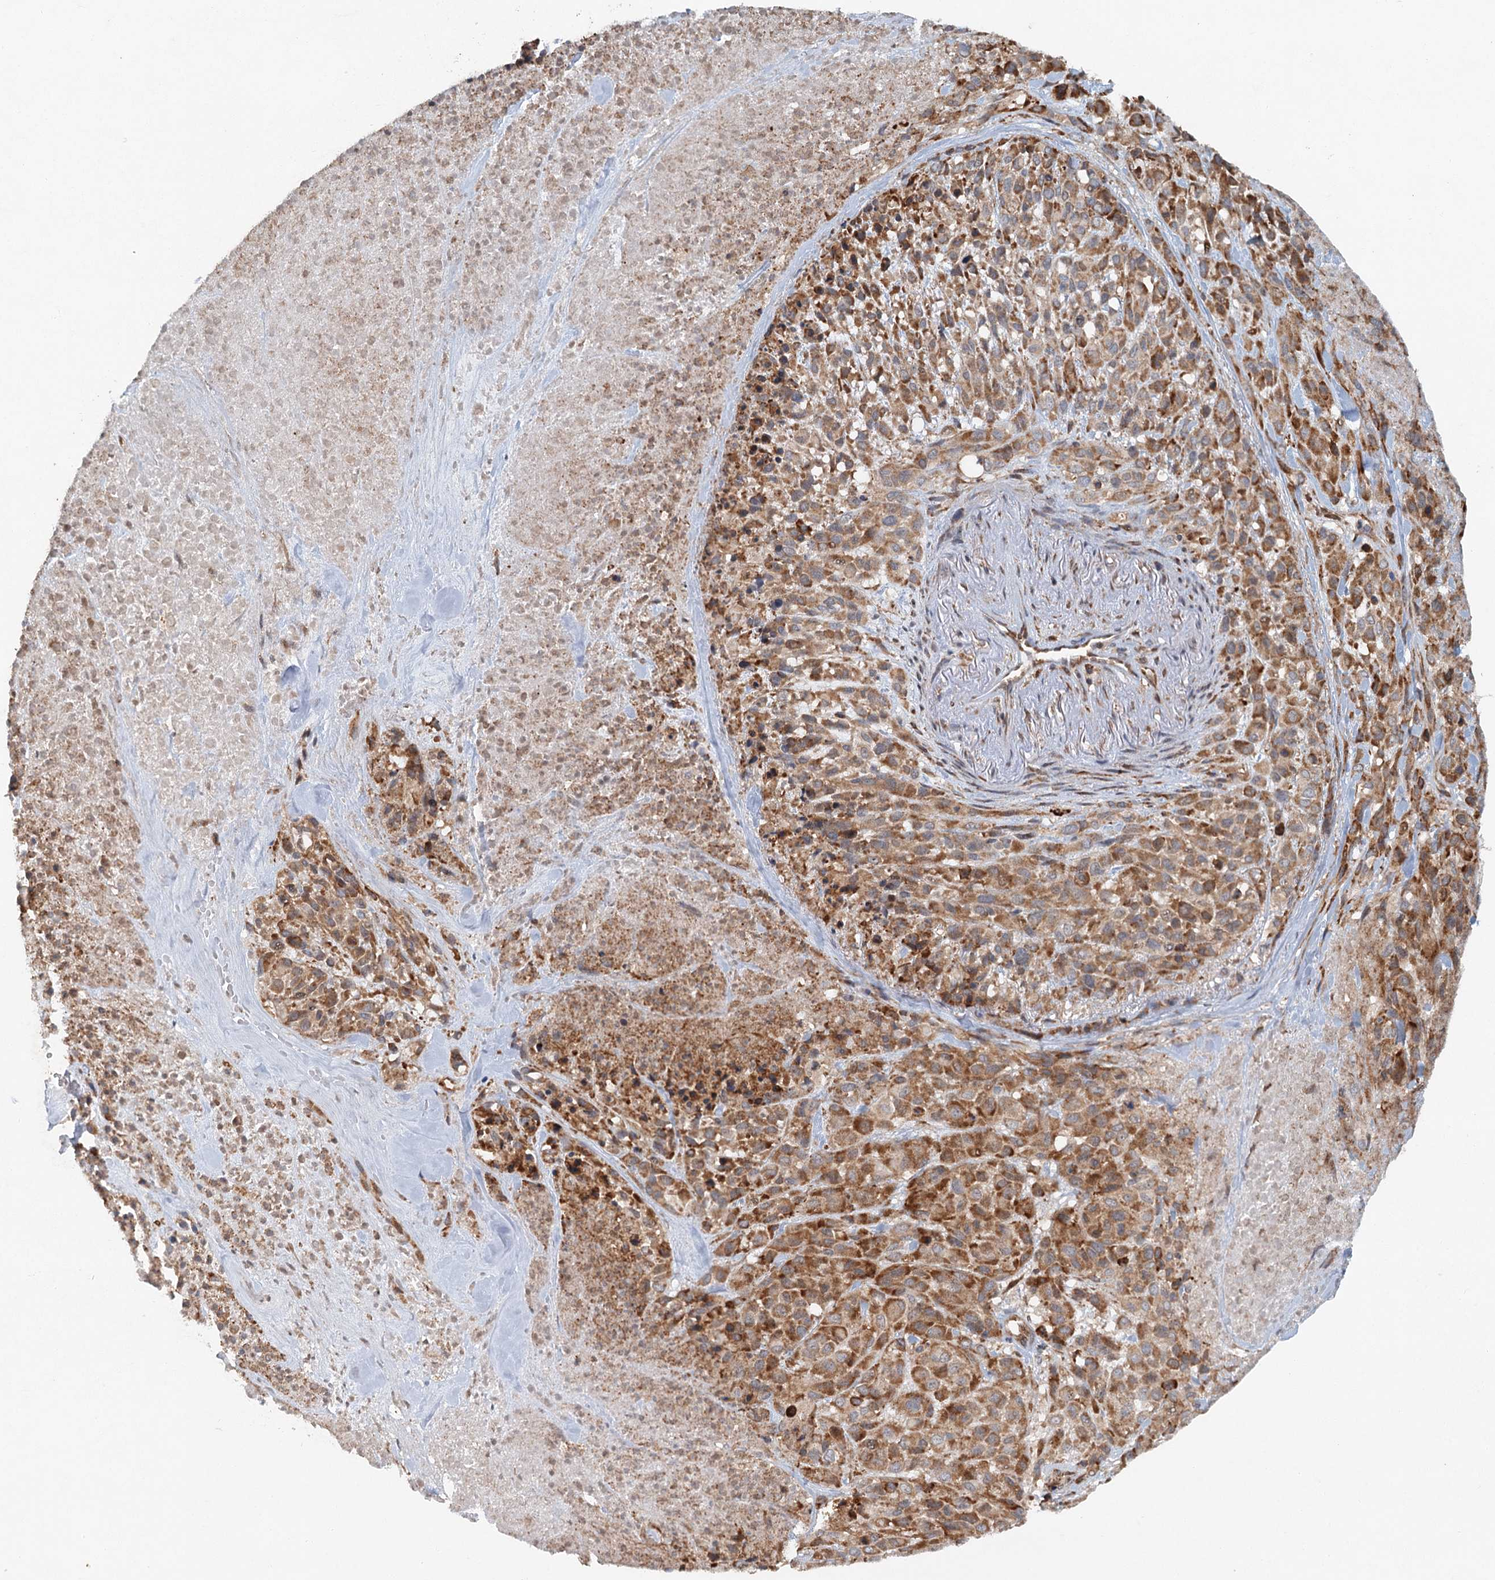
{"staining": {"intensity": "moderate", "quantity": ">75%", "location": "cytoplasmic/membranous"}, "tissue": "melanoma", "cell_type": "Tumor cells", "image_type": "cancer", "snomed": [{"axis": "morphology", "description": "Malignant melanoma, Metastatic site"}, {"axis": "topography", "description": "Skin"}], "caption": "A photomicrograph showing moderate cytoplasmic/membranous staining in approximately >75% of tumor cells in melanoma, as visualized by brown immunohistochemical staining.", "gene": "SRPX2", "patient": {"sex": "female", "age": 81}}